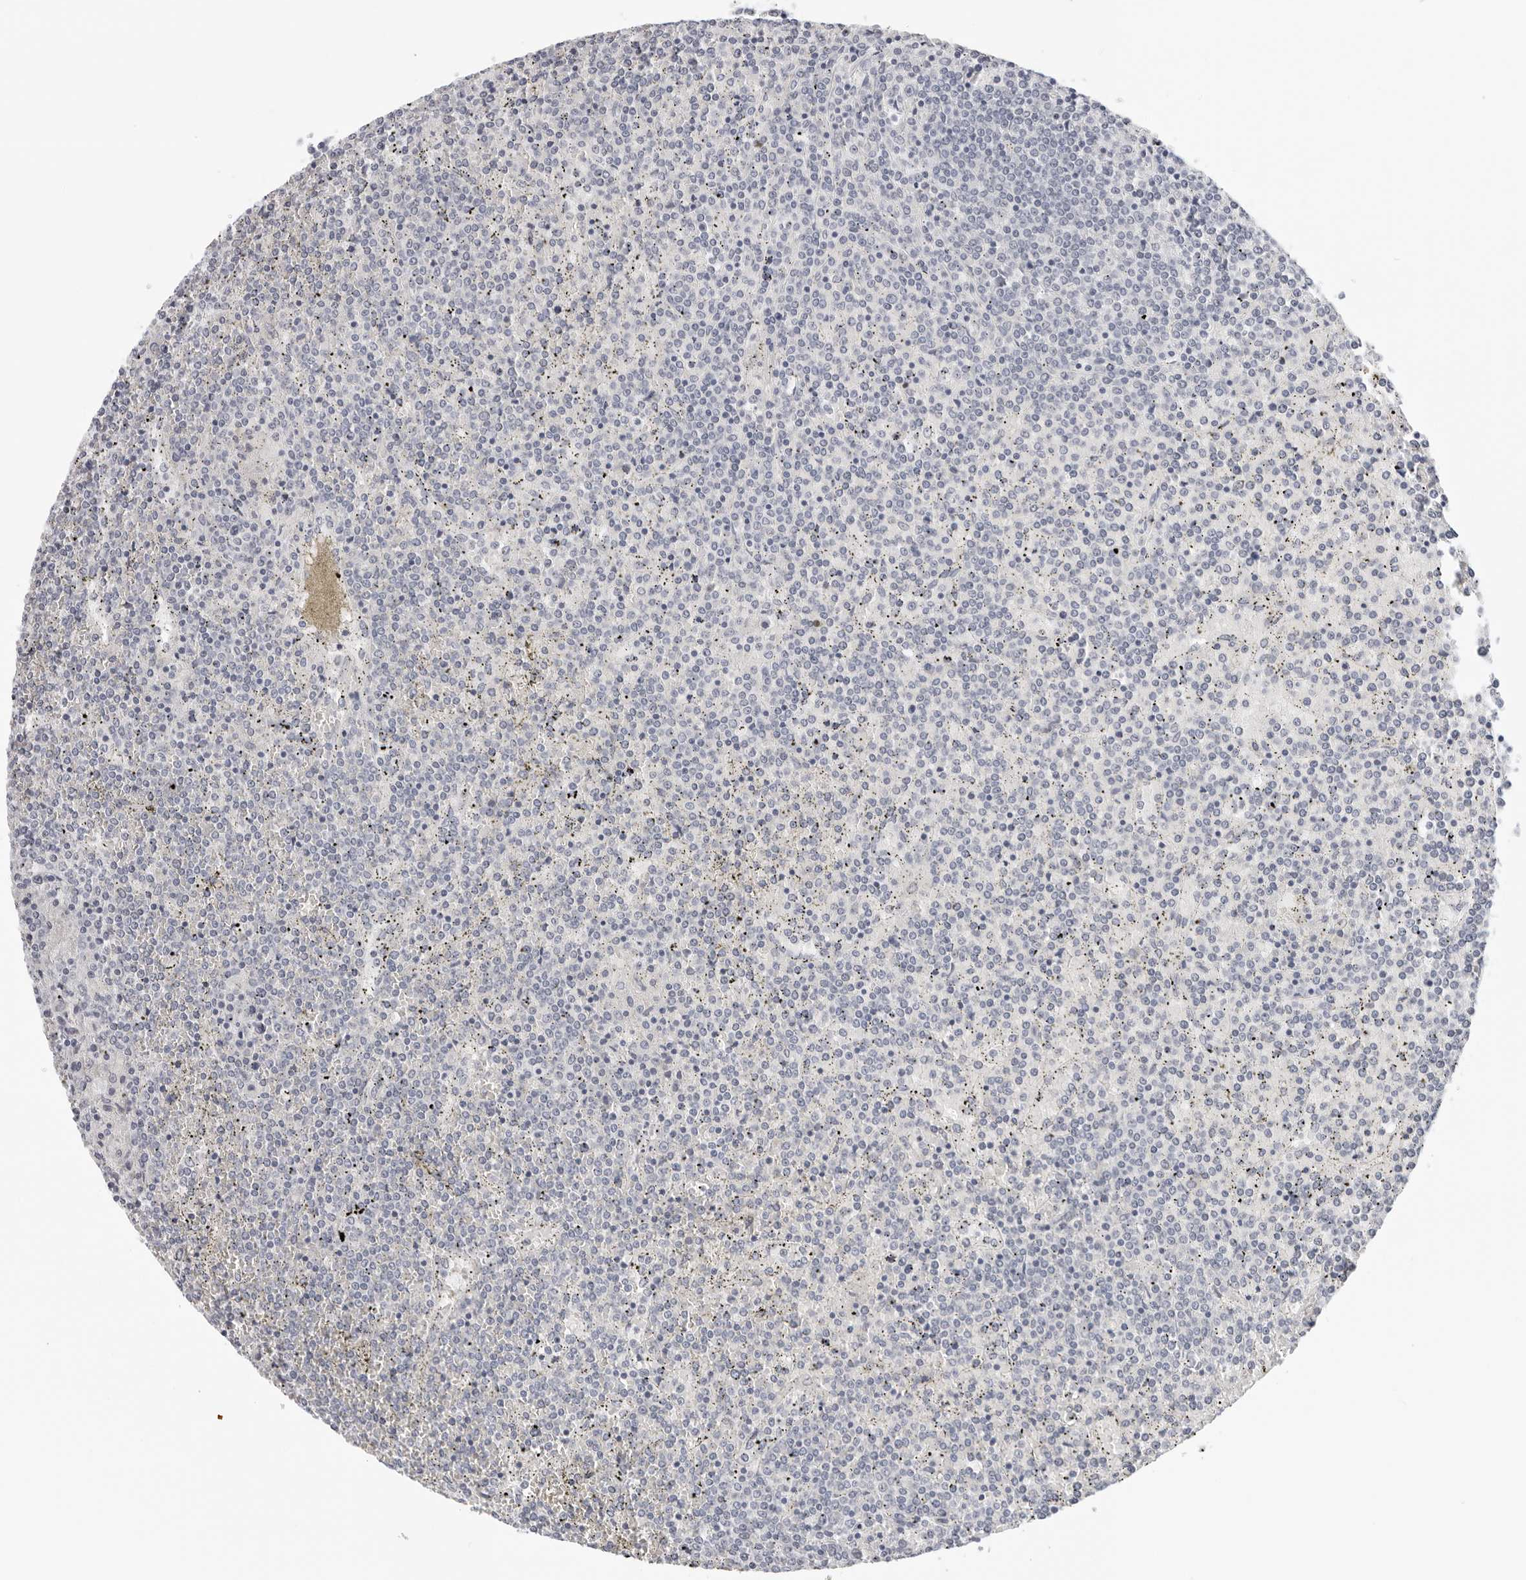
{"staining": {"intensity": "negative", "quantity": "none", "location": "none"}, "tissue": "lymphoma", "cell_type": "Tumor cells", "image_type": "cancer", "snomed": [{"axis": "morphology", "description": "Malignant lymphoma, non-Hodgkin's type, Low grade"}, {"axis": "topography", "description": "Spleen"}], "caption": "Immunohistochemistry photomicrograph of neoplastic tissue: human low-grade malignant lymphoma, non-Hodgkin's type stained with DAB (3,3'-diaminobenzidine) demonstrates no significant protein positivity in tumor cells. (Brightfield microscopy of DAB (3,3'-diaminobenzidine) immunohistochemistry at high magnification).", "gene": "EDN2", "patient": {"sex": "female", "age": 19}}